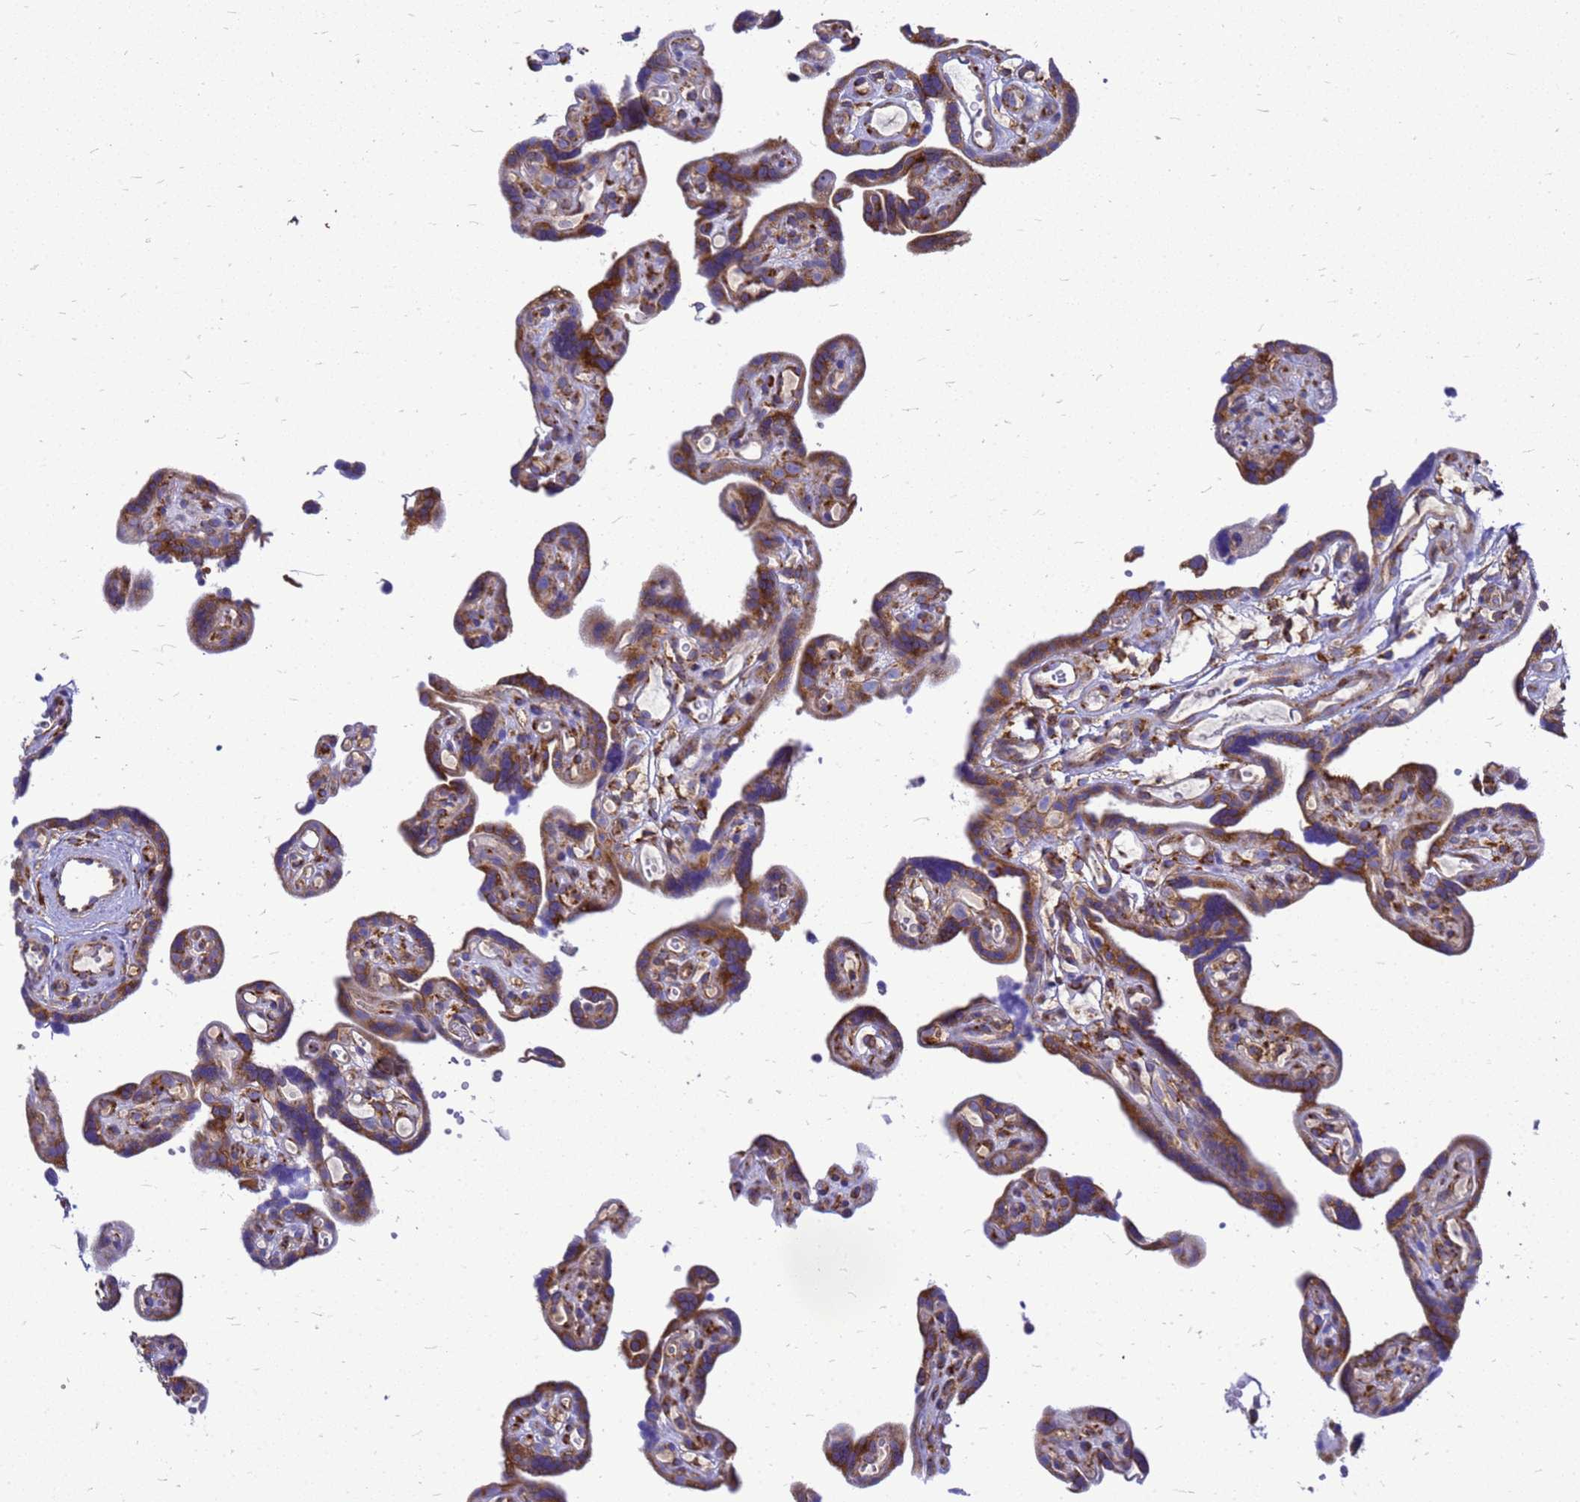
{"staining": {"intensity": "strong", "quantity": ">75%", "location": "cytoplasmic/membranous"}, "tissue": "placenta", "cell_type": "Decidual cells", "image_type": "normal", "snomed": [{"axis": "morphology", "description": "Normal tissue, NOS"}, {"axis": "topography", "description": "Placenta"}], "caption": "DAB immunohistochemical staining of benign placenta exhibits strong cytoplasmic/membranous protein staining in approximately >75% of decidual cells. The staining was performed using DAB, with brown indicating positive protein expression. Nuclei are stained blue with hematoxylin.", "gene": "EEF1D", "patient": {"sex": "female", "age": 30}}